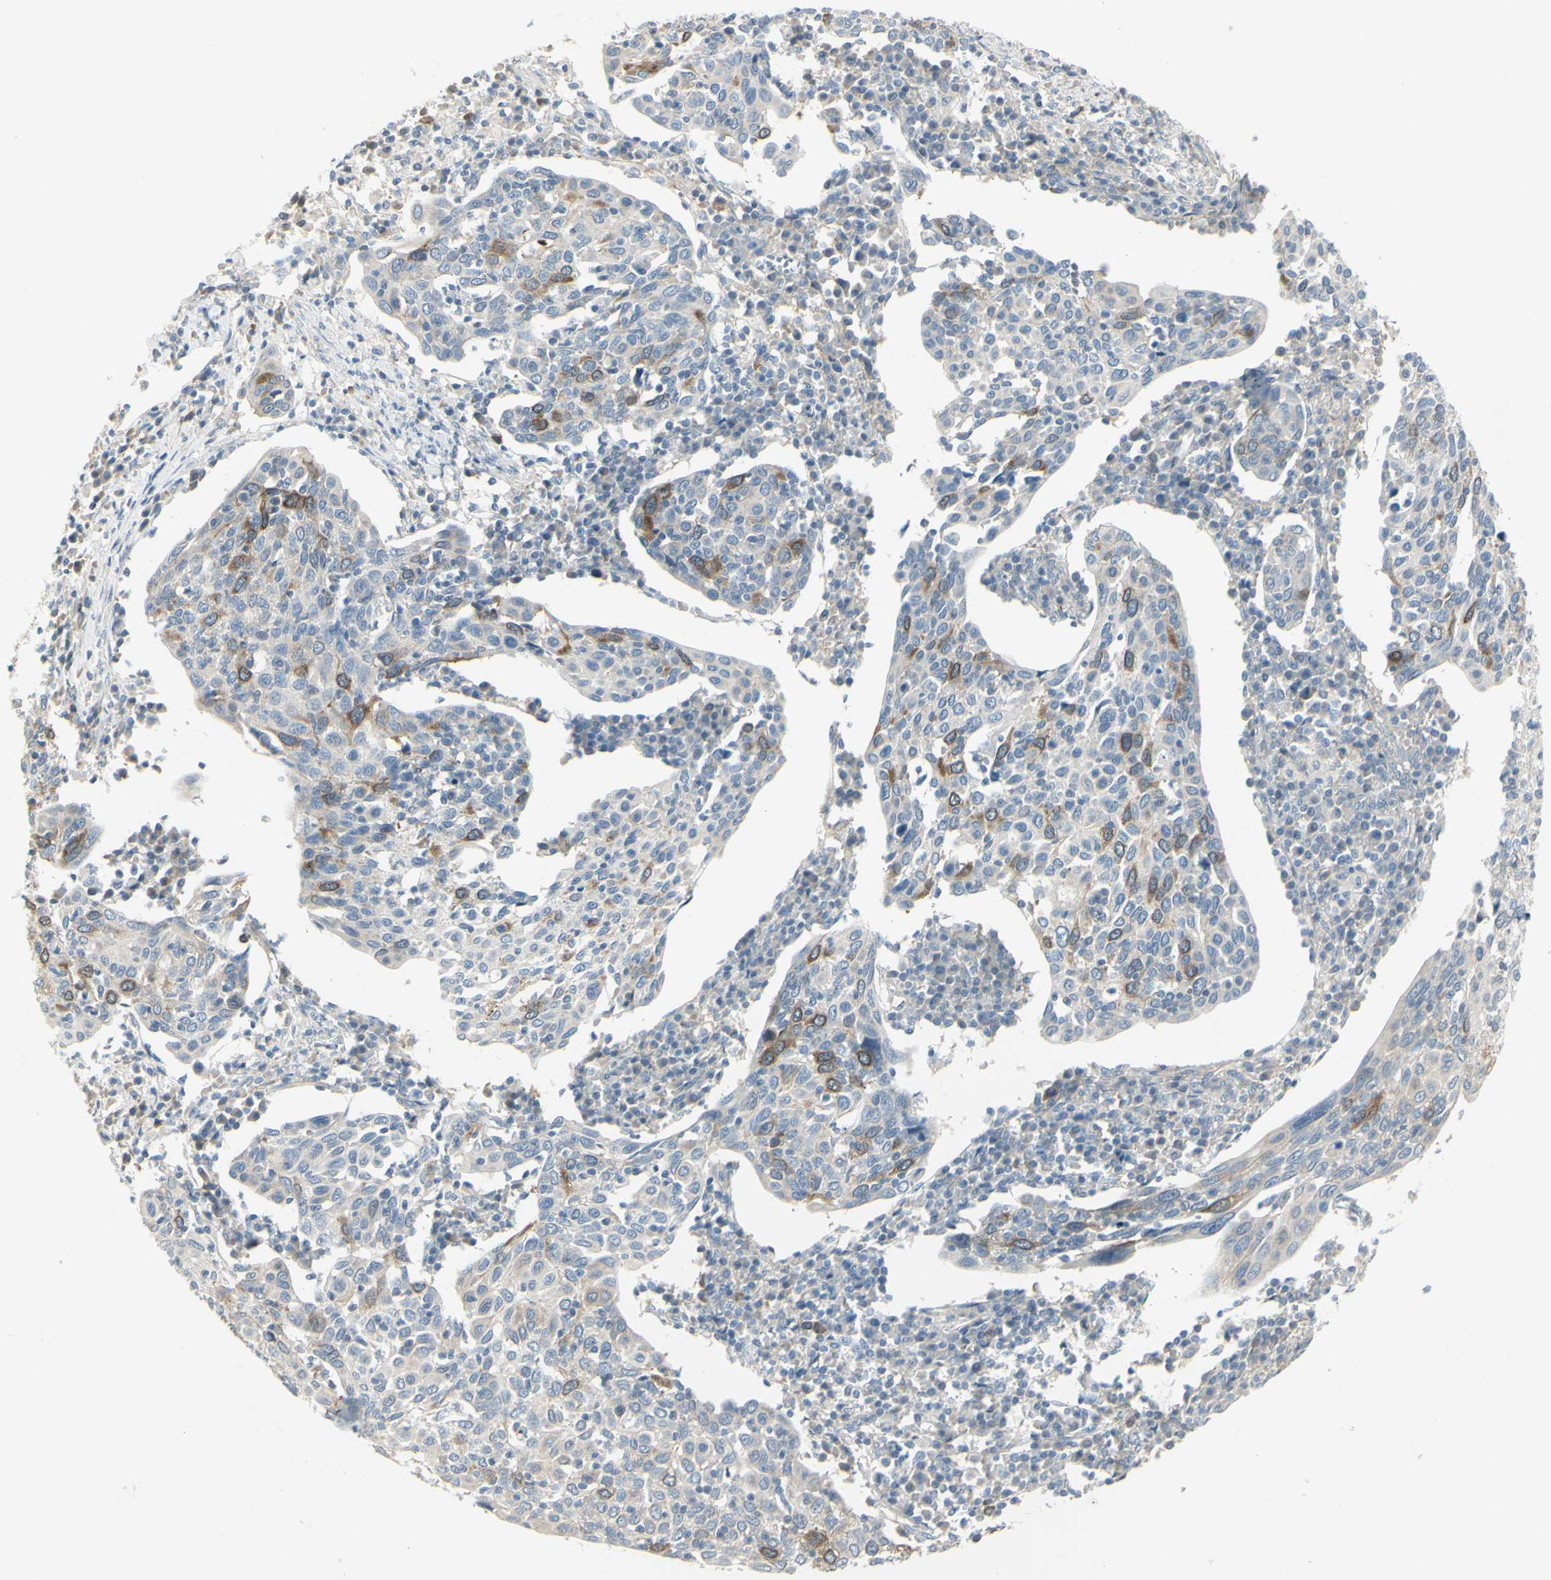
{"staining": {"intensity": "moderate", "quantity": "25%-75%", "location": "cytoplasmic/membranous"}, "tissue": "cervical cancer", "cell_type": "Tumor cells", "image_type": "cancer", "snomed": [{"axis": "morphology", "description": "Squamous cell carcinoma, NOS"}, {"axis": "topography", "description": "Cervix"}], "caption": "The histopathology image exhibits staining of squamous cell carcinoma (cervical), revealing moderate cytoplasmic/membranous protein staining (brown color) within tumor cells.", "gene": "CCNB2", "patient": {"sex": "female", "age": 40}}